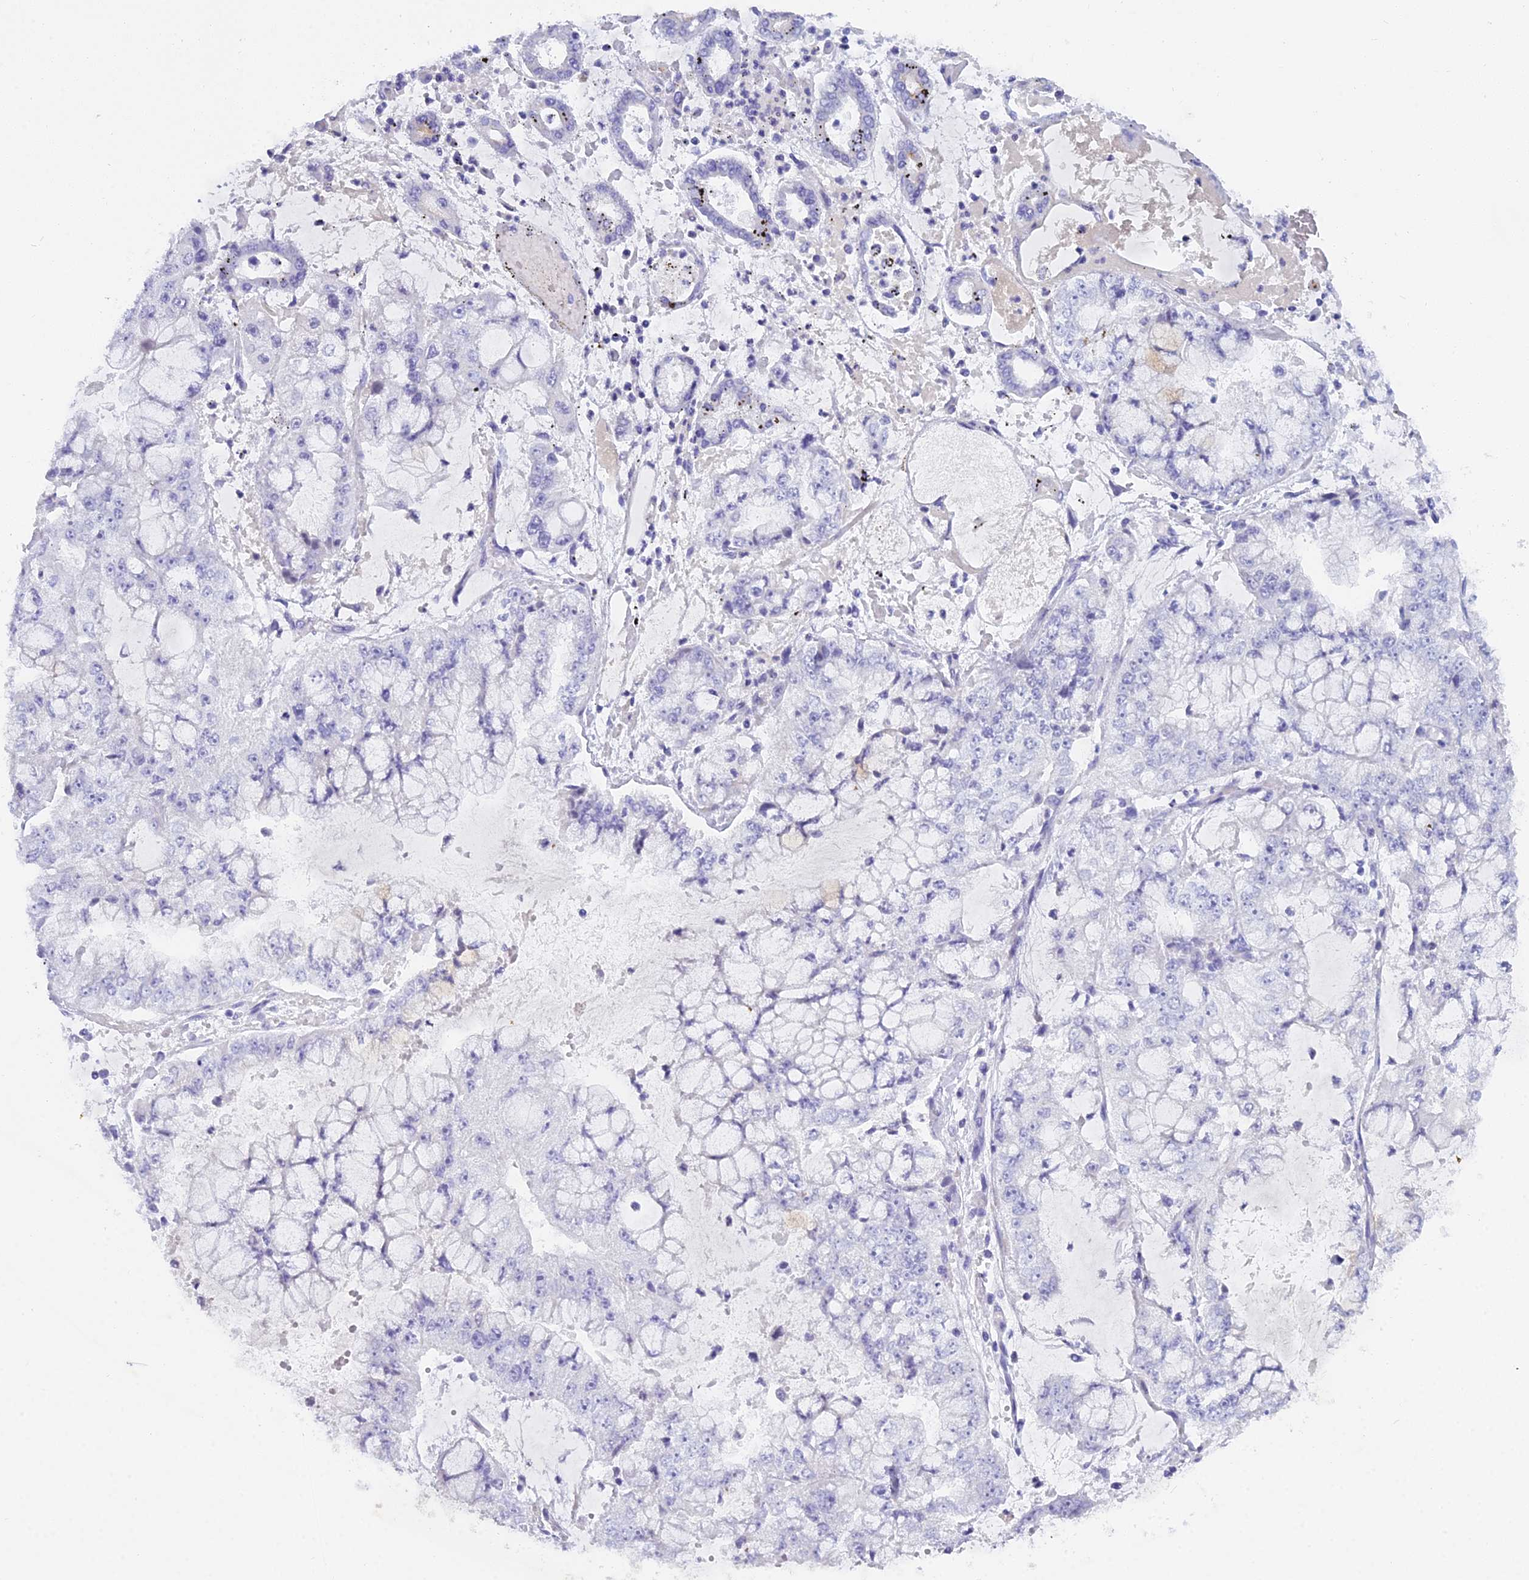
{"staining": {"intensity": "negative", "quantity": "none", "location": "none"}, "tissue": "stomach cancer", "cell_type": "Tumor cells", "image_type": "cancer", "snomed": [{"axis": "morphology", "description": "Adenocarcinoma, NOS"}, {"axis": "topography", "description": "Stomach"}], "caption": "A micrograph of human adenocarcinoma (stomach) is negative for staining in tumor cells.", "gene": "UNC80", "patient": {"sex": "male", "age": 76}}